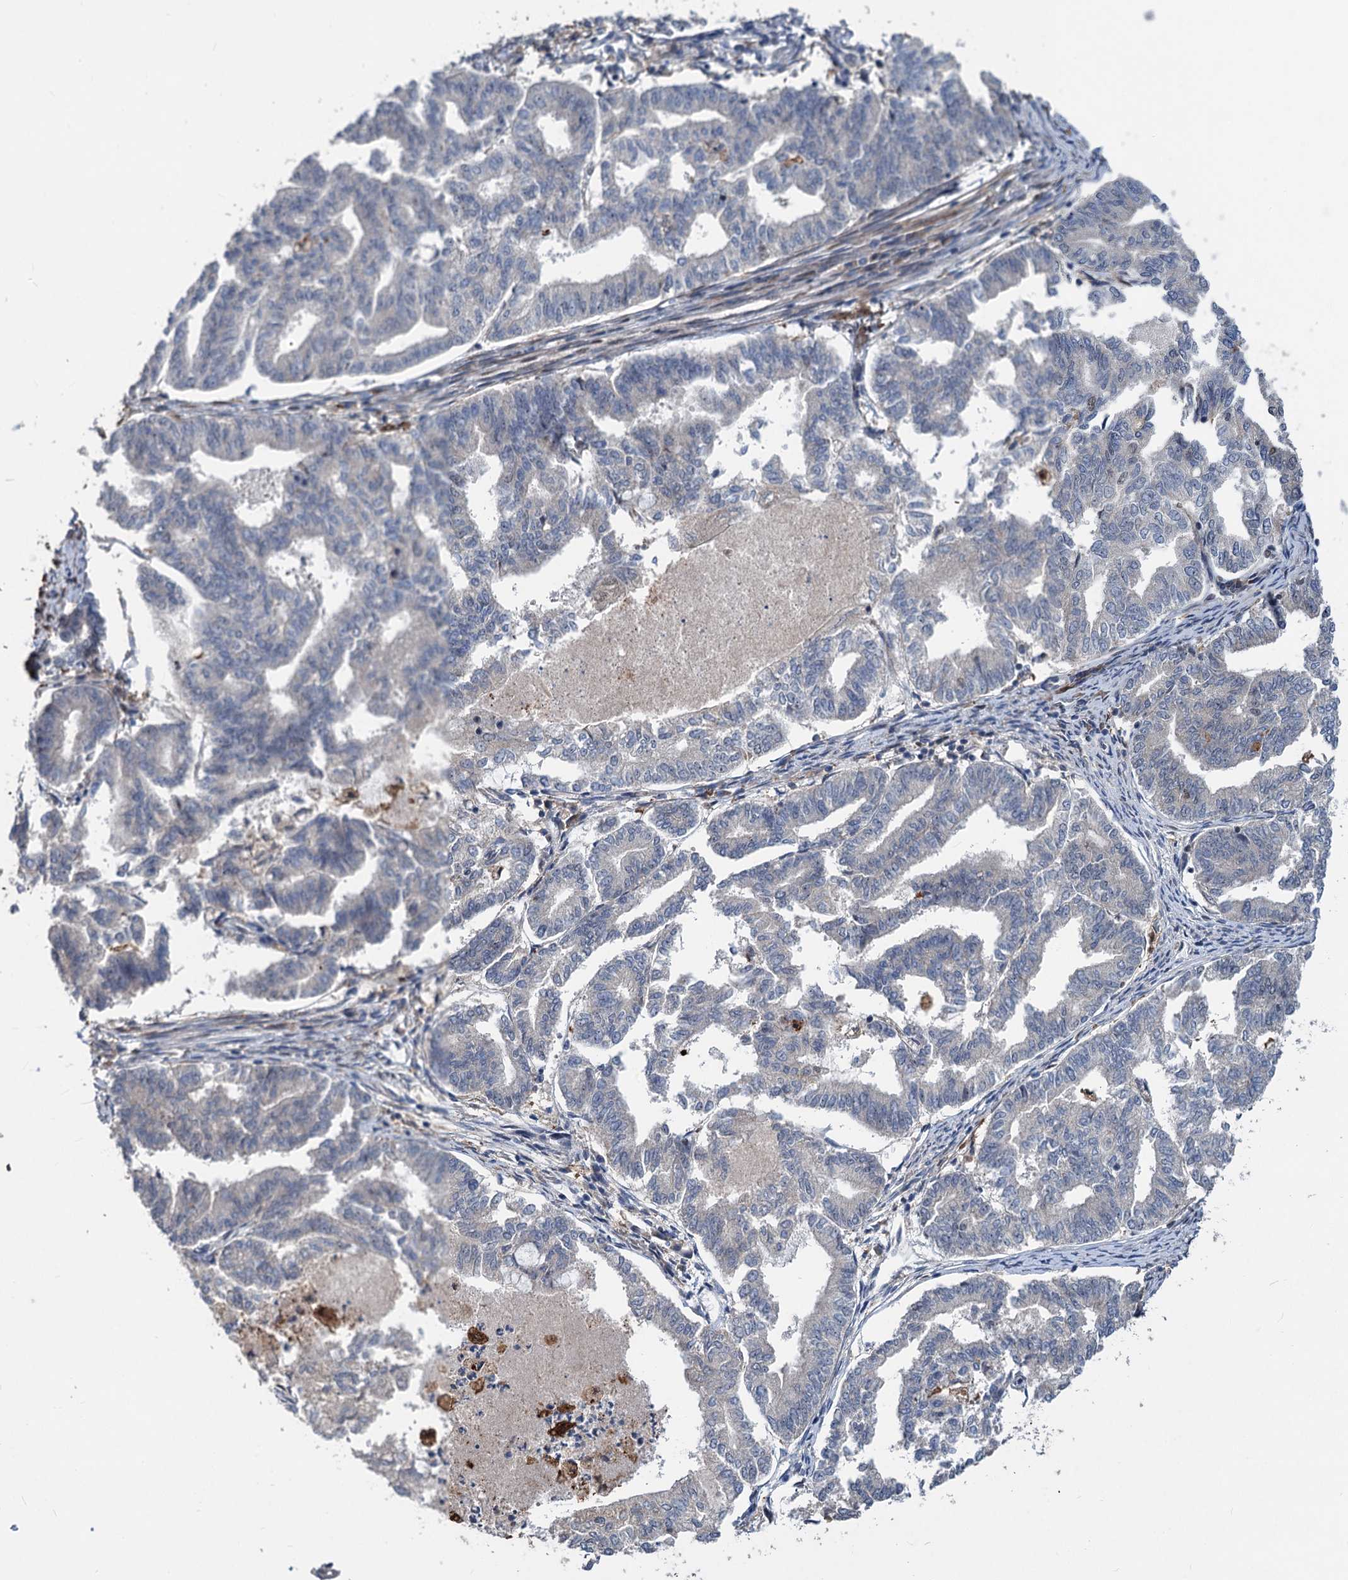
{"staining": {"intensity": "negative", "quantity": "none", "location": "none"}, "tissue": "endometrial cancer", "cell_type": "Tumor cells", "image_type": "cancer", "snomed": [{"axis": "morphology", "description": "Adenocarcinoma, NOS"}, {"axis": "topography", "description": "Endometrium"}], "caption": "Tumor cells show no significant protein expression in endometrial cancer.", "gene": "PHF8", "patient": {"sex": "female", "age": 79}}